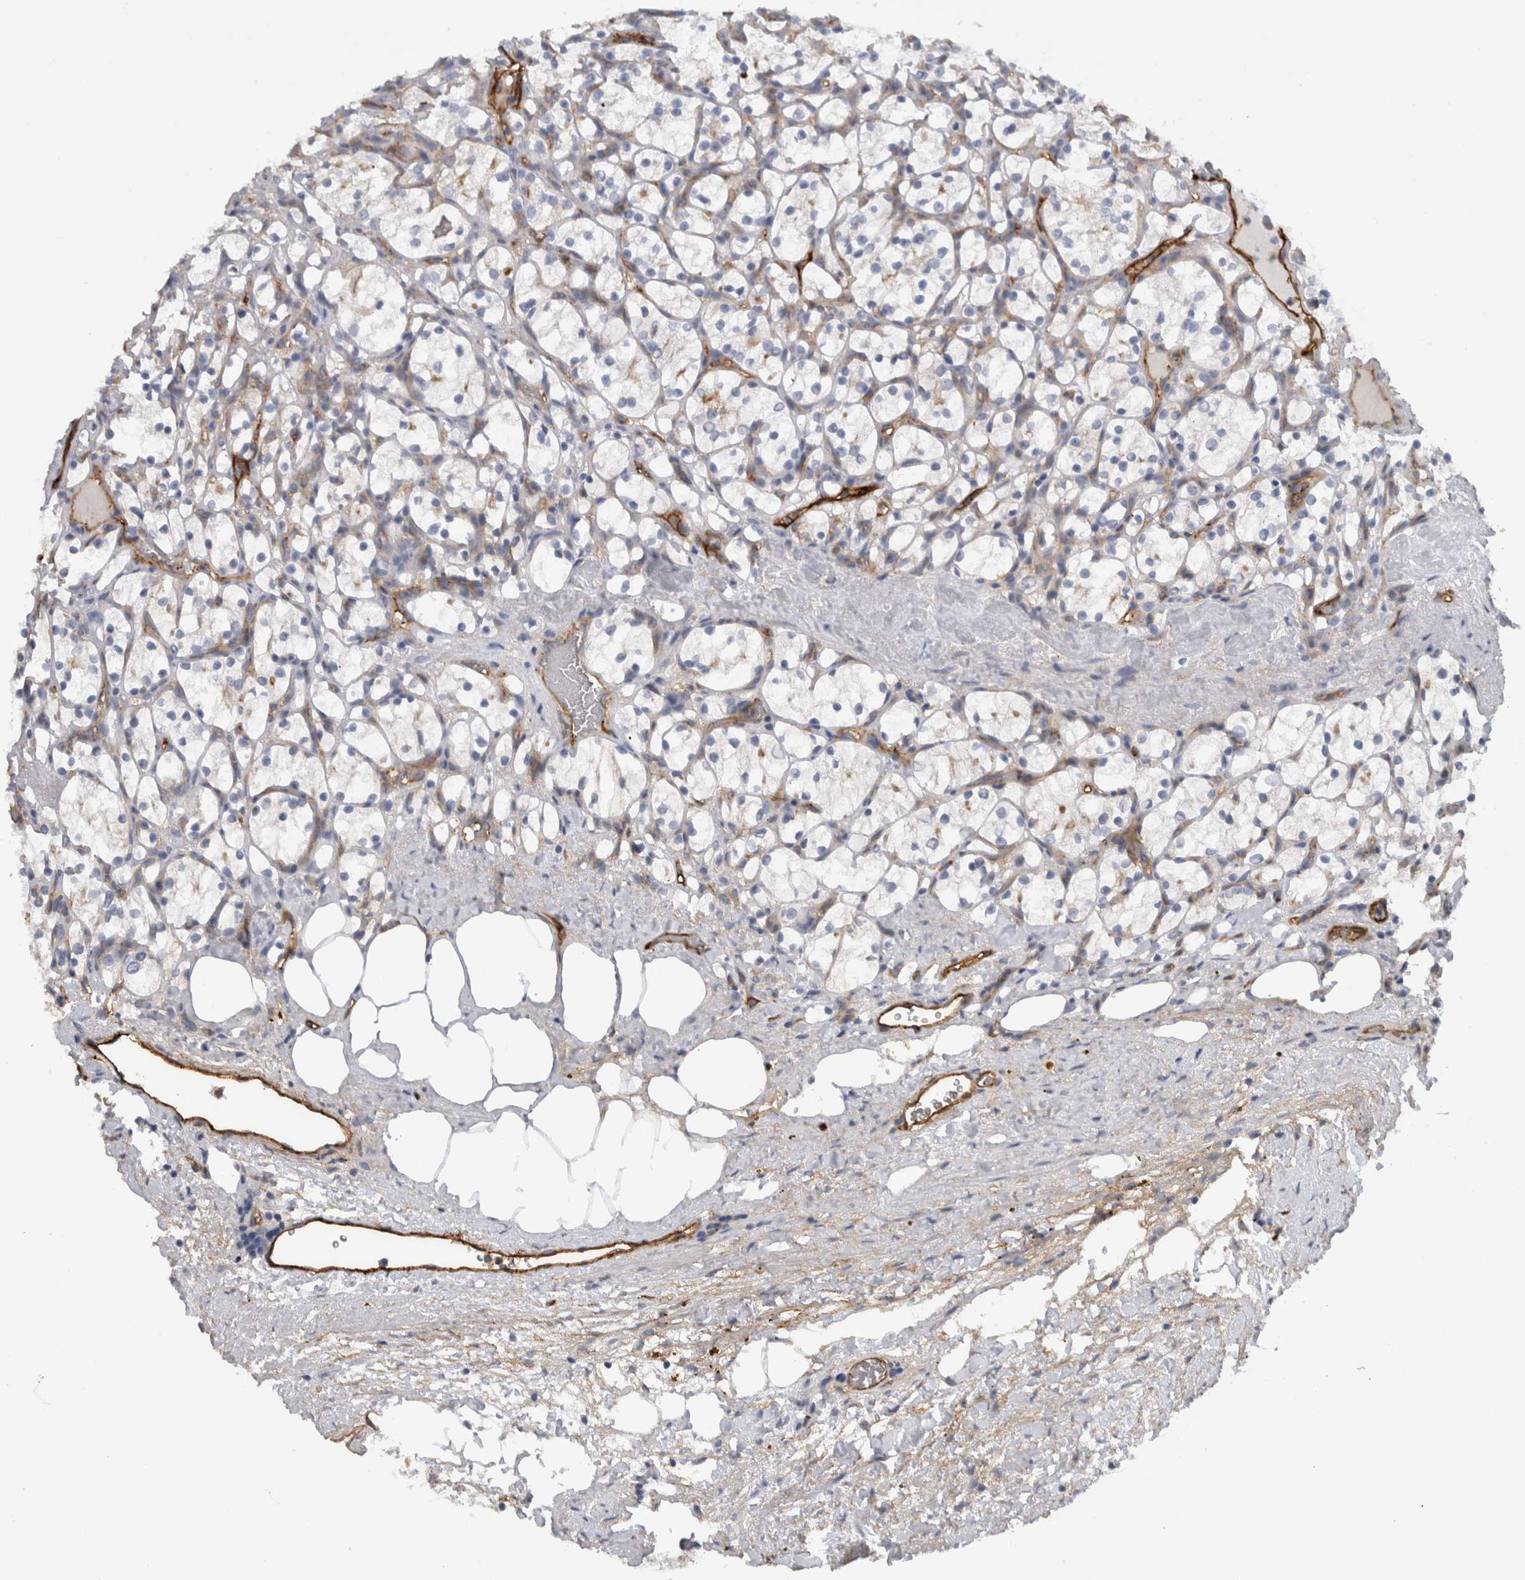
{"staining": {"intensity": "negative", "quantity": "none", "location": "none"}, "tissue": "renal cancer", "cell_type": "Tumor cells", "image_type": "cancer", "snomed": [{"axis": "morphology", "description": "Adenocarcinoma, NOS"}, {"axis": "topography", "description": "Kidney"}], "caption": "An IHC histopathology image of renal cancer is shown. There is no staining in tumor cells of renal cancer.", "gene": "CD59", "patient": {"sex": "female", "age": 69}}